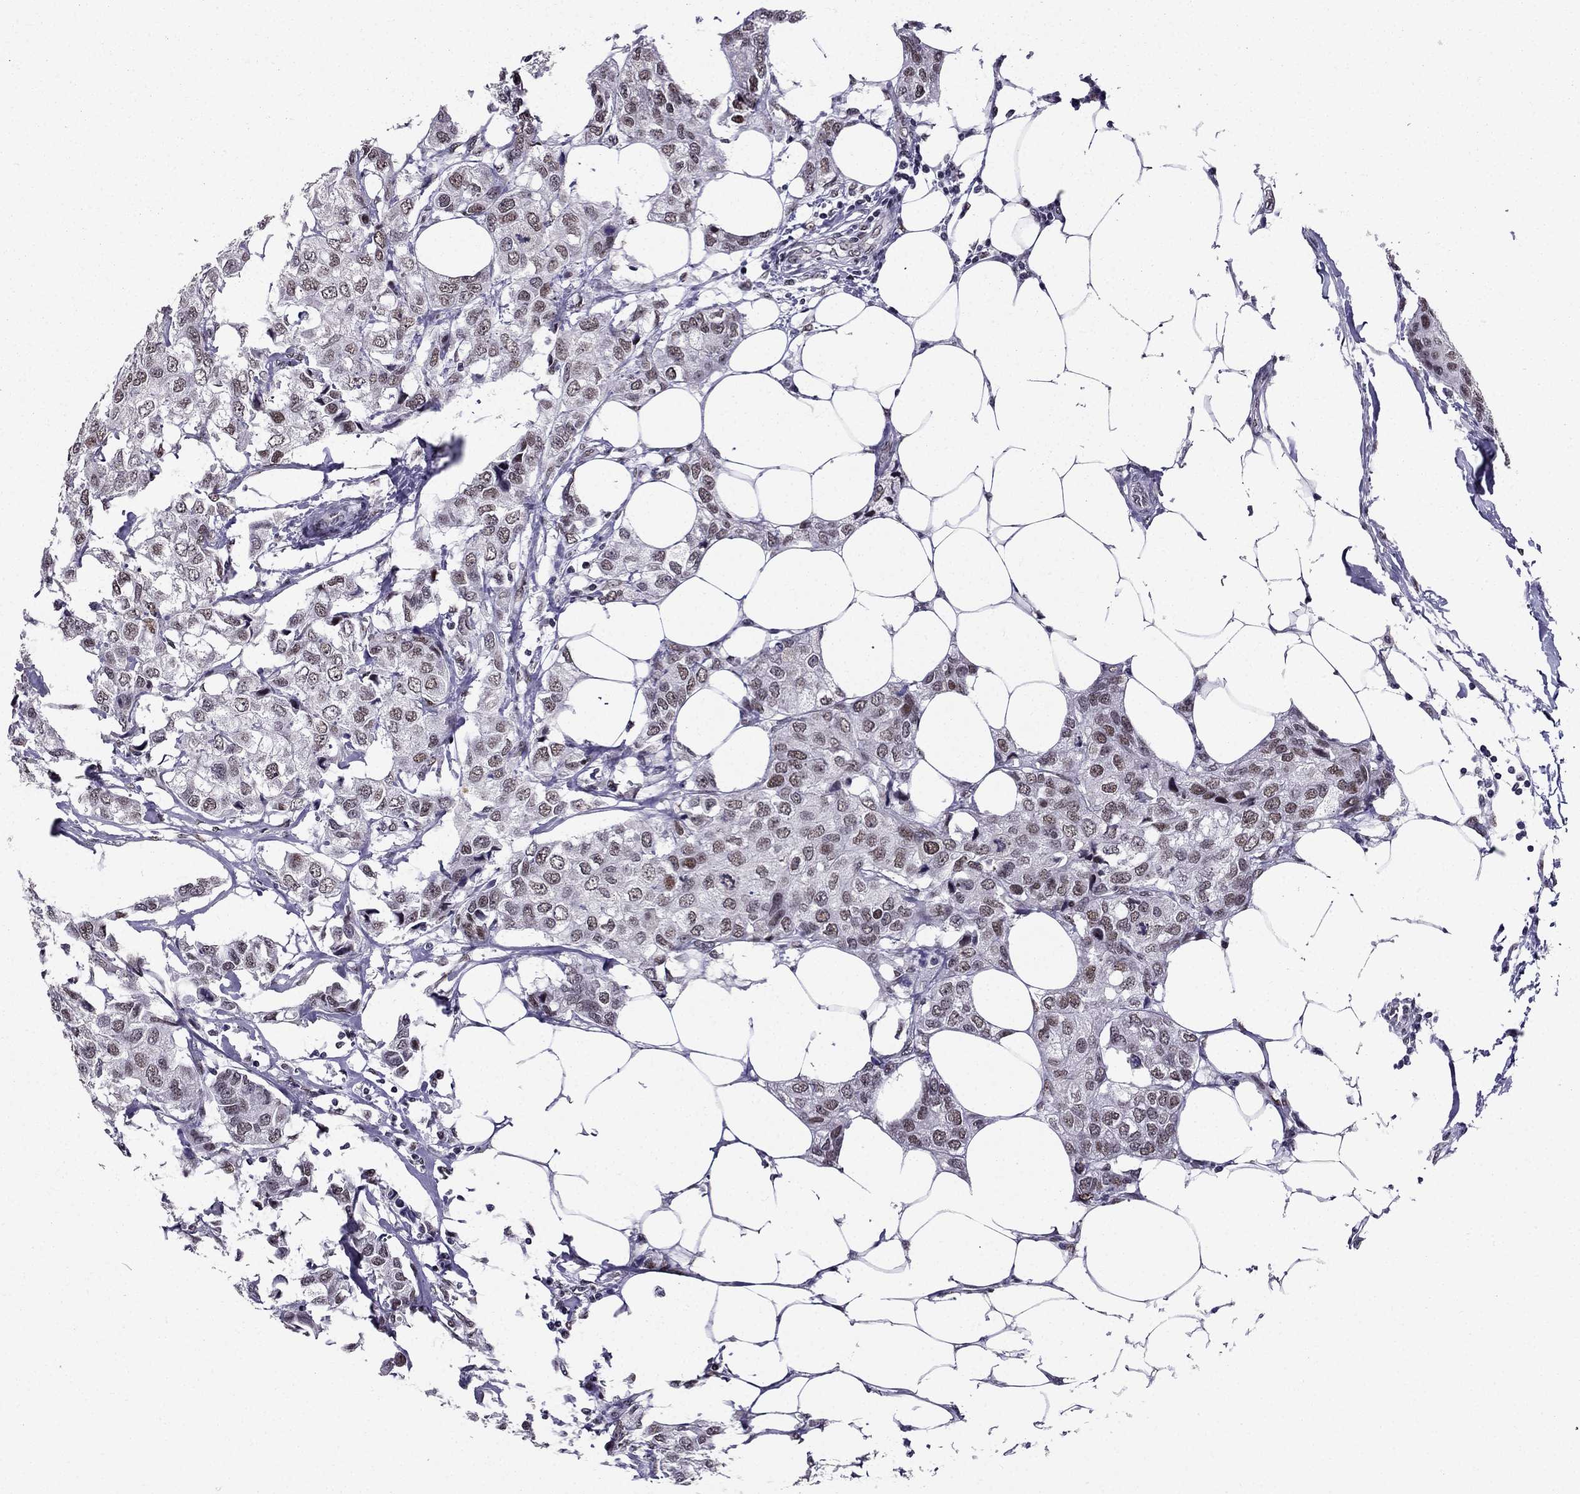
{"staining": {"intensity": "moderate", "quantity": "<25%", "location": "nuclear"}, "tissue": "breast cancer", "cell_type": "Tumor cells", "image_type": "cancer", "snomed": [{"axis": "morphology", "description": "Duct carcinoma"}, {"axis": "topography", "description": "Breast"}], "caption": "The histopathology image displays staining of breast cancer, revealing moderate nuclear protein staining (brown color) within tumor cells. The staining was performed using DAB (3,3'-diaminobenzidine), with brown indicating positive protein expression. Nuclei are stained blue with hematoxylin.", "gene": "ZNF420", "patient": {"sex": "female", "age": 80}}